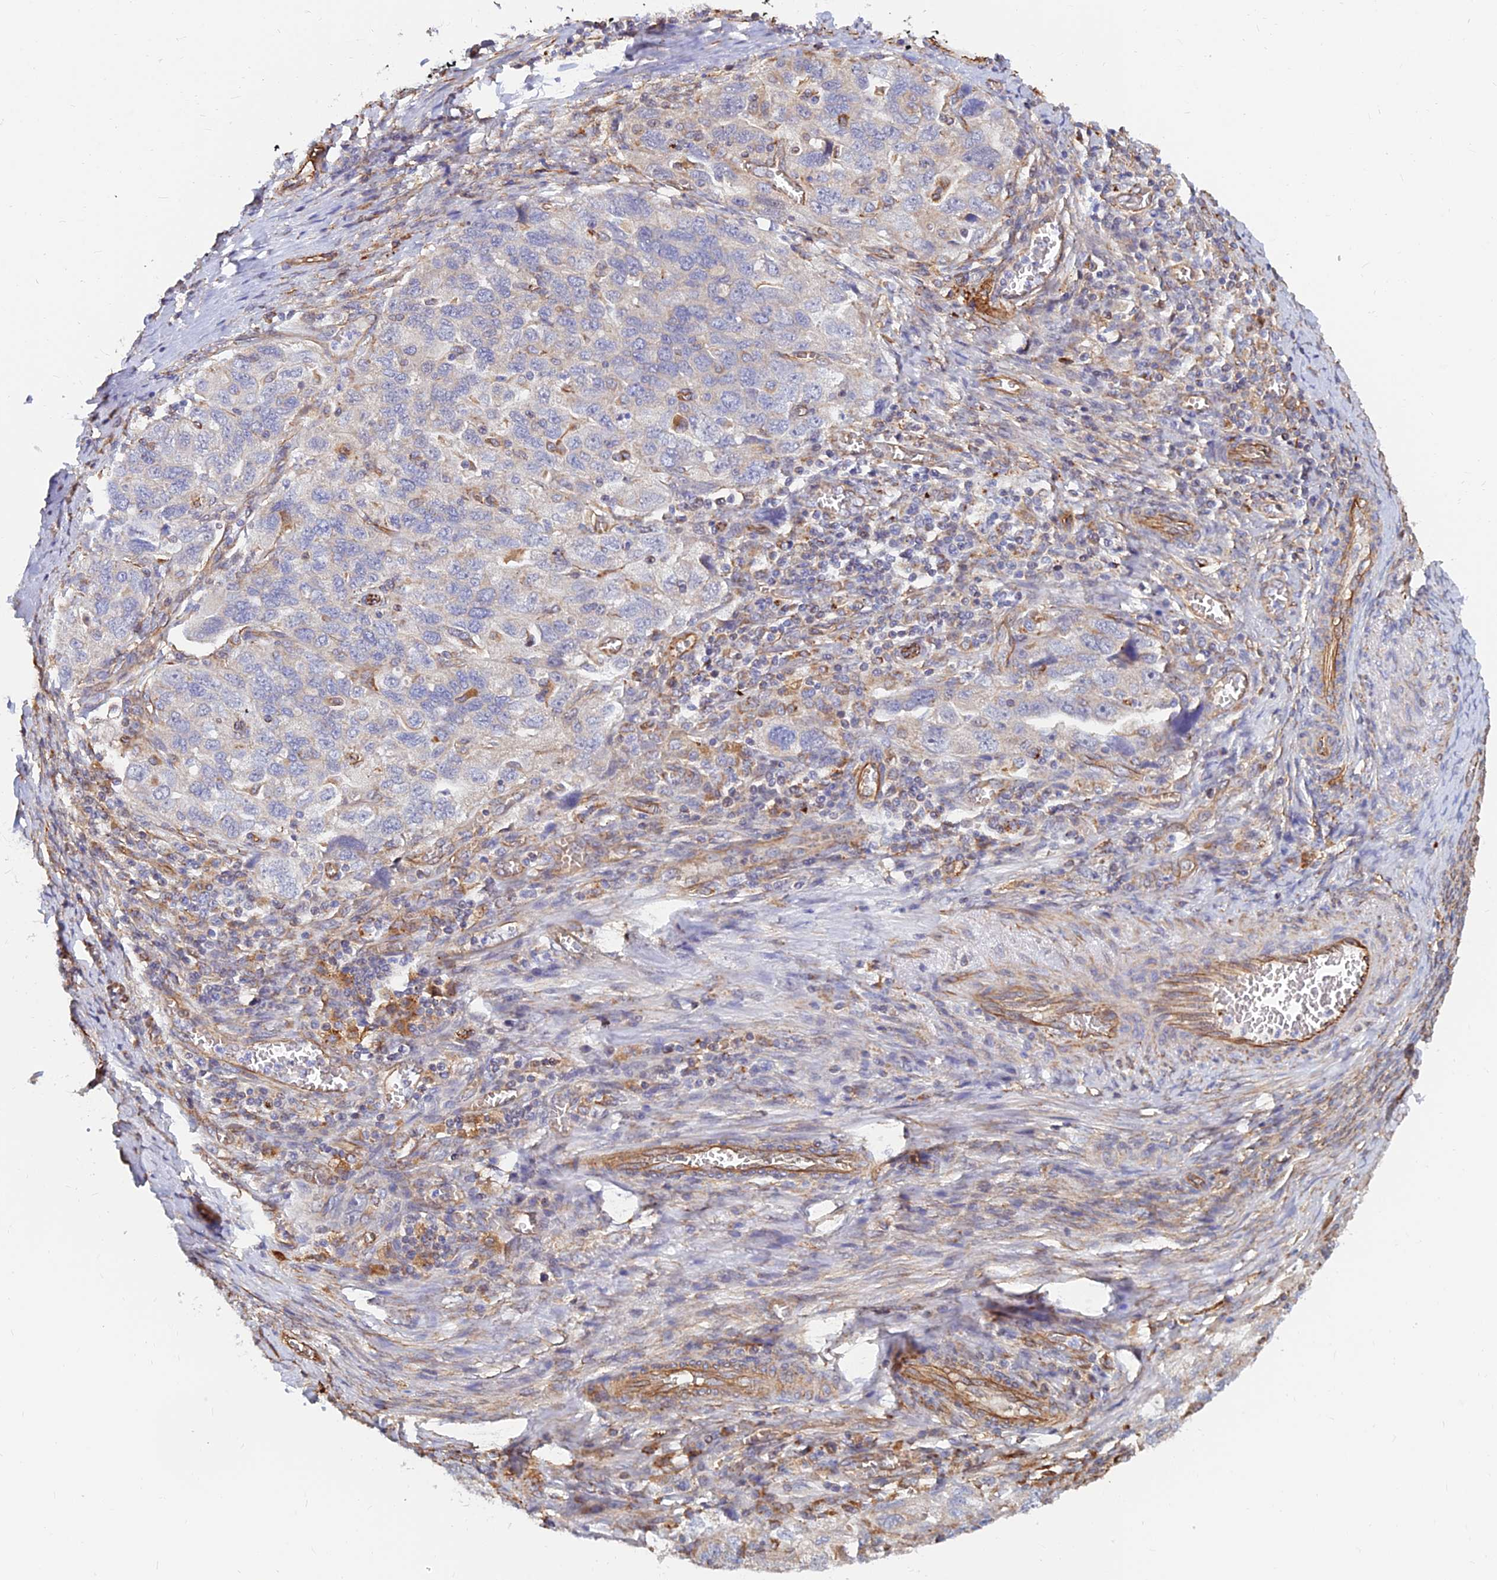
{"staining": {"intensity": "negative", "quantity": "none", "location": "none"}, "tissue": "ovarian cancer", "cell_type": "Tumor cells", "image_type": "cancer", "snomed": [{"axis": "morphology", "description": "Carcinoma, NOS"}, {"axis": "morphology", "description": "Cystadenocarcinoma, serous, NOS"}, {"axis": "topography", "description": "Ovary"}], "caption": "The photomicrograph demonstrates no staining of tumor cells in ovarian carcinoma. Nuclei are stained in blue.", "gene": "CDK18", "patient": {"sex": "female", "age": 69}}